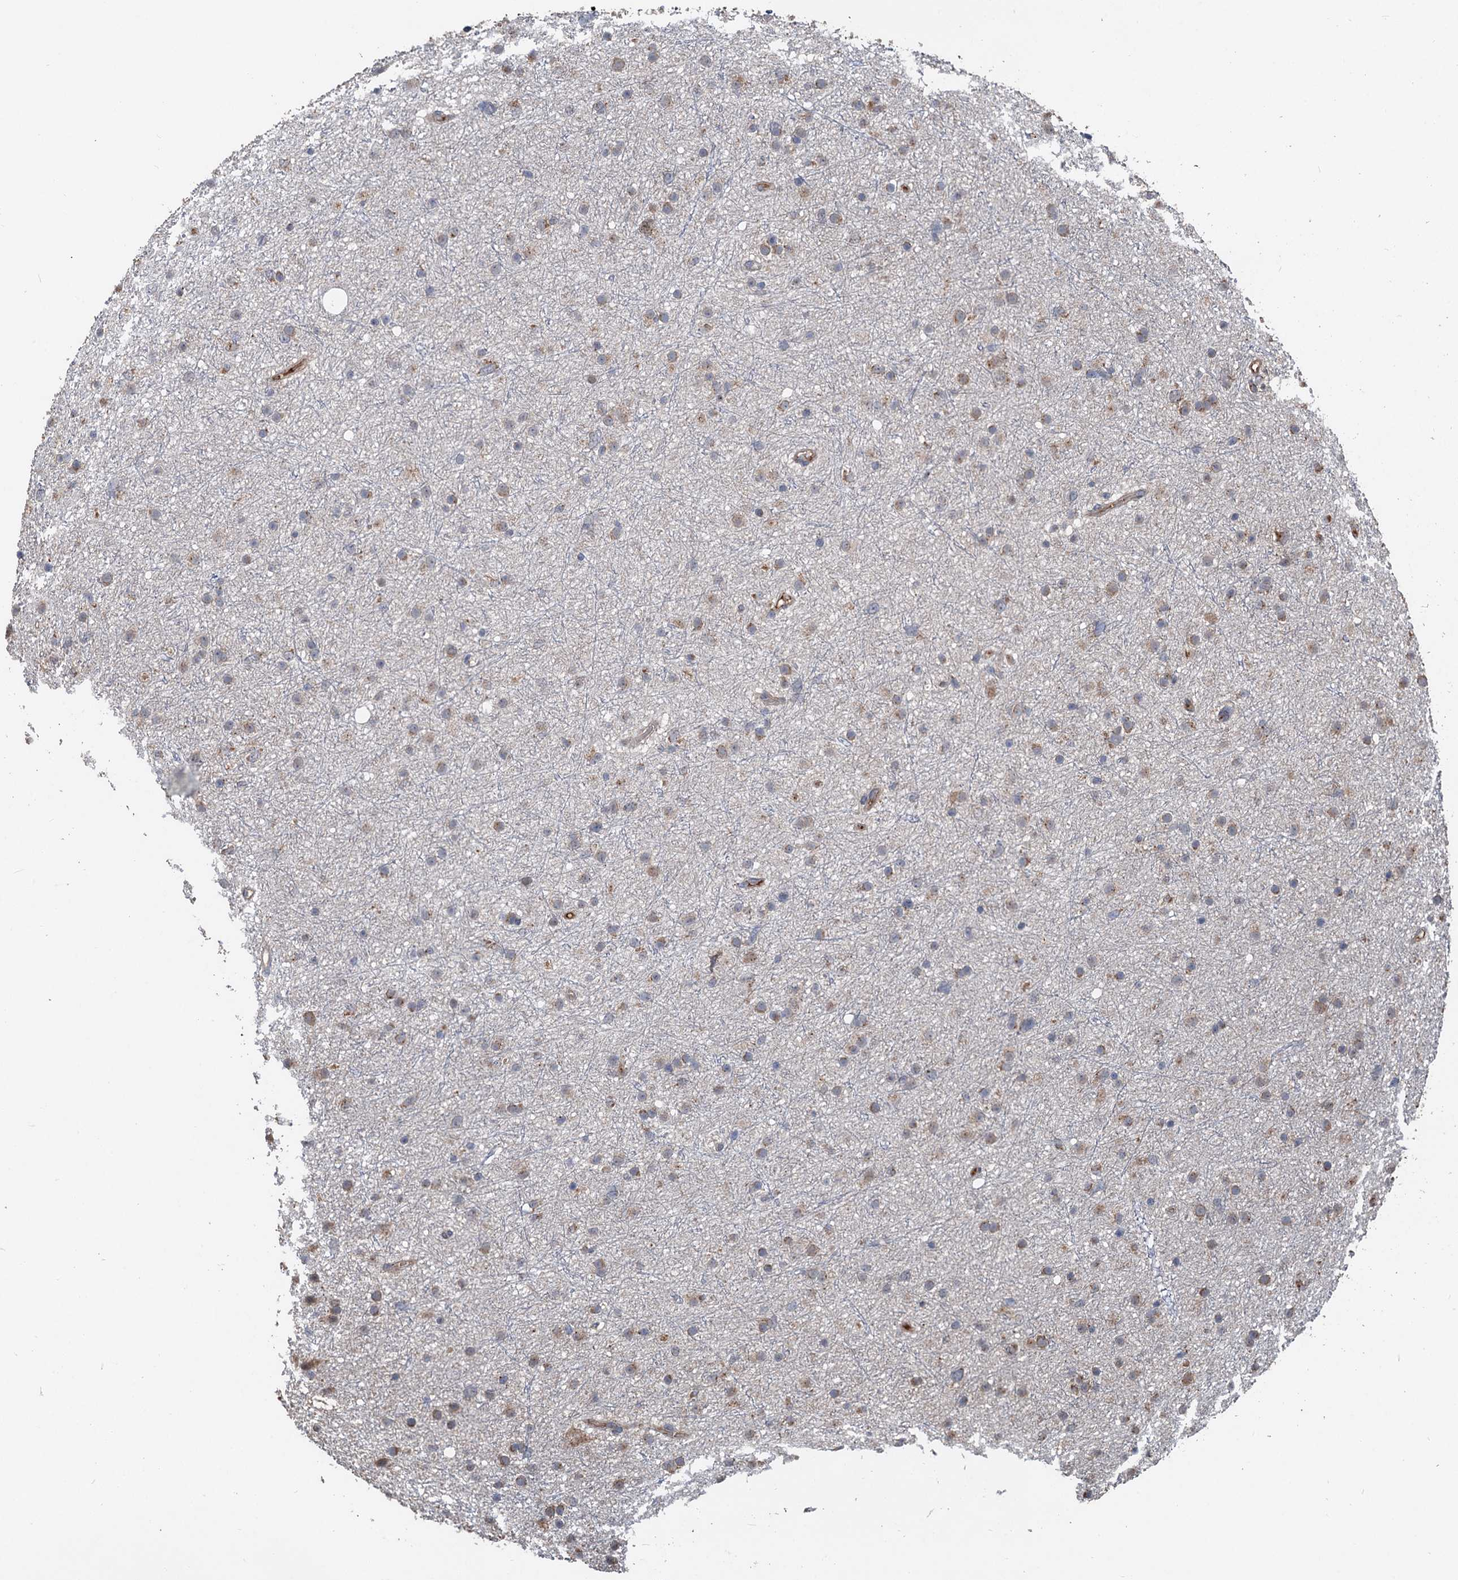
{"staining": {"intensity": "weak", "quantity": "25%-75%", "location": "cytoplasmic/membranous"}, "tissue": "glioma", "cell_type": "Tumor cells", "image_type": "cancer", "snomed": [{"axis": "morphology", "description": "Glioma, malignant, Low grade"}, {"axis": "topography", "description": "Cerebral cortex"}], "caption": "Protein expression by immunohistochemistry (IHC) displays weak cytoplasmic/membranous staining in about 25%-75% of tumor cells in glioma.", "gene": "DEXI", "patient": {"sex": "female", "age": 39}}